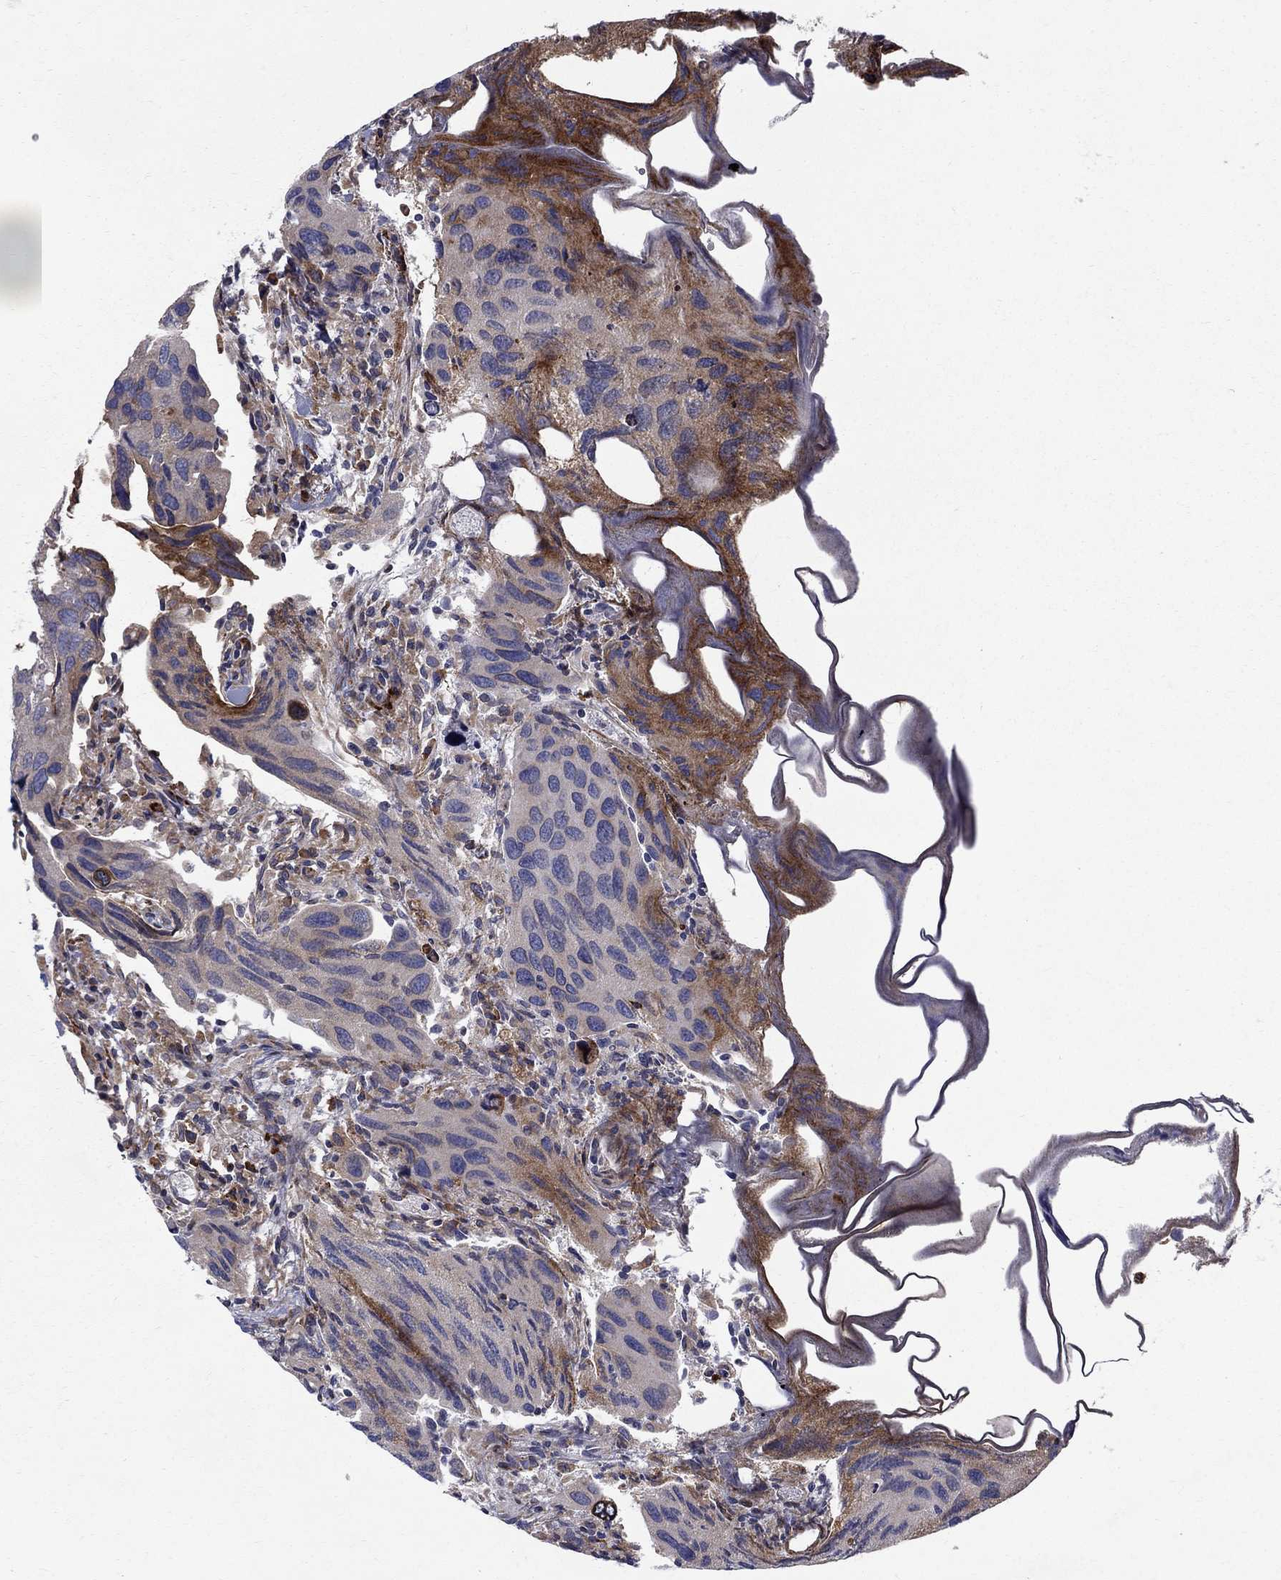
{"staining": {"intensity": "strong", "quantity": "<25%", "location": "cytoplasmic/membranous"}, "tissue": "urothelial cancer", "cell_type": "Tumor cells", "image_type": "cancer", "snomed": [{"axis": "morphology", "description": "Urothelial carcinoma, High grade"}, {"axis": "topography", "description": "Urinary bladder"}], "caption": "About <25% of tumor cells in human urothelial carcinoma (high-grade) exhibit strong cytoplasmic/membranous protein positivity as visualized by brown immunohistochemical staining.", "gene": "CAB39L", "patient": {"sex": "male", "age": 79}}